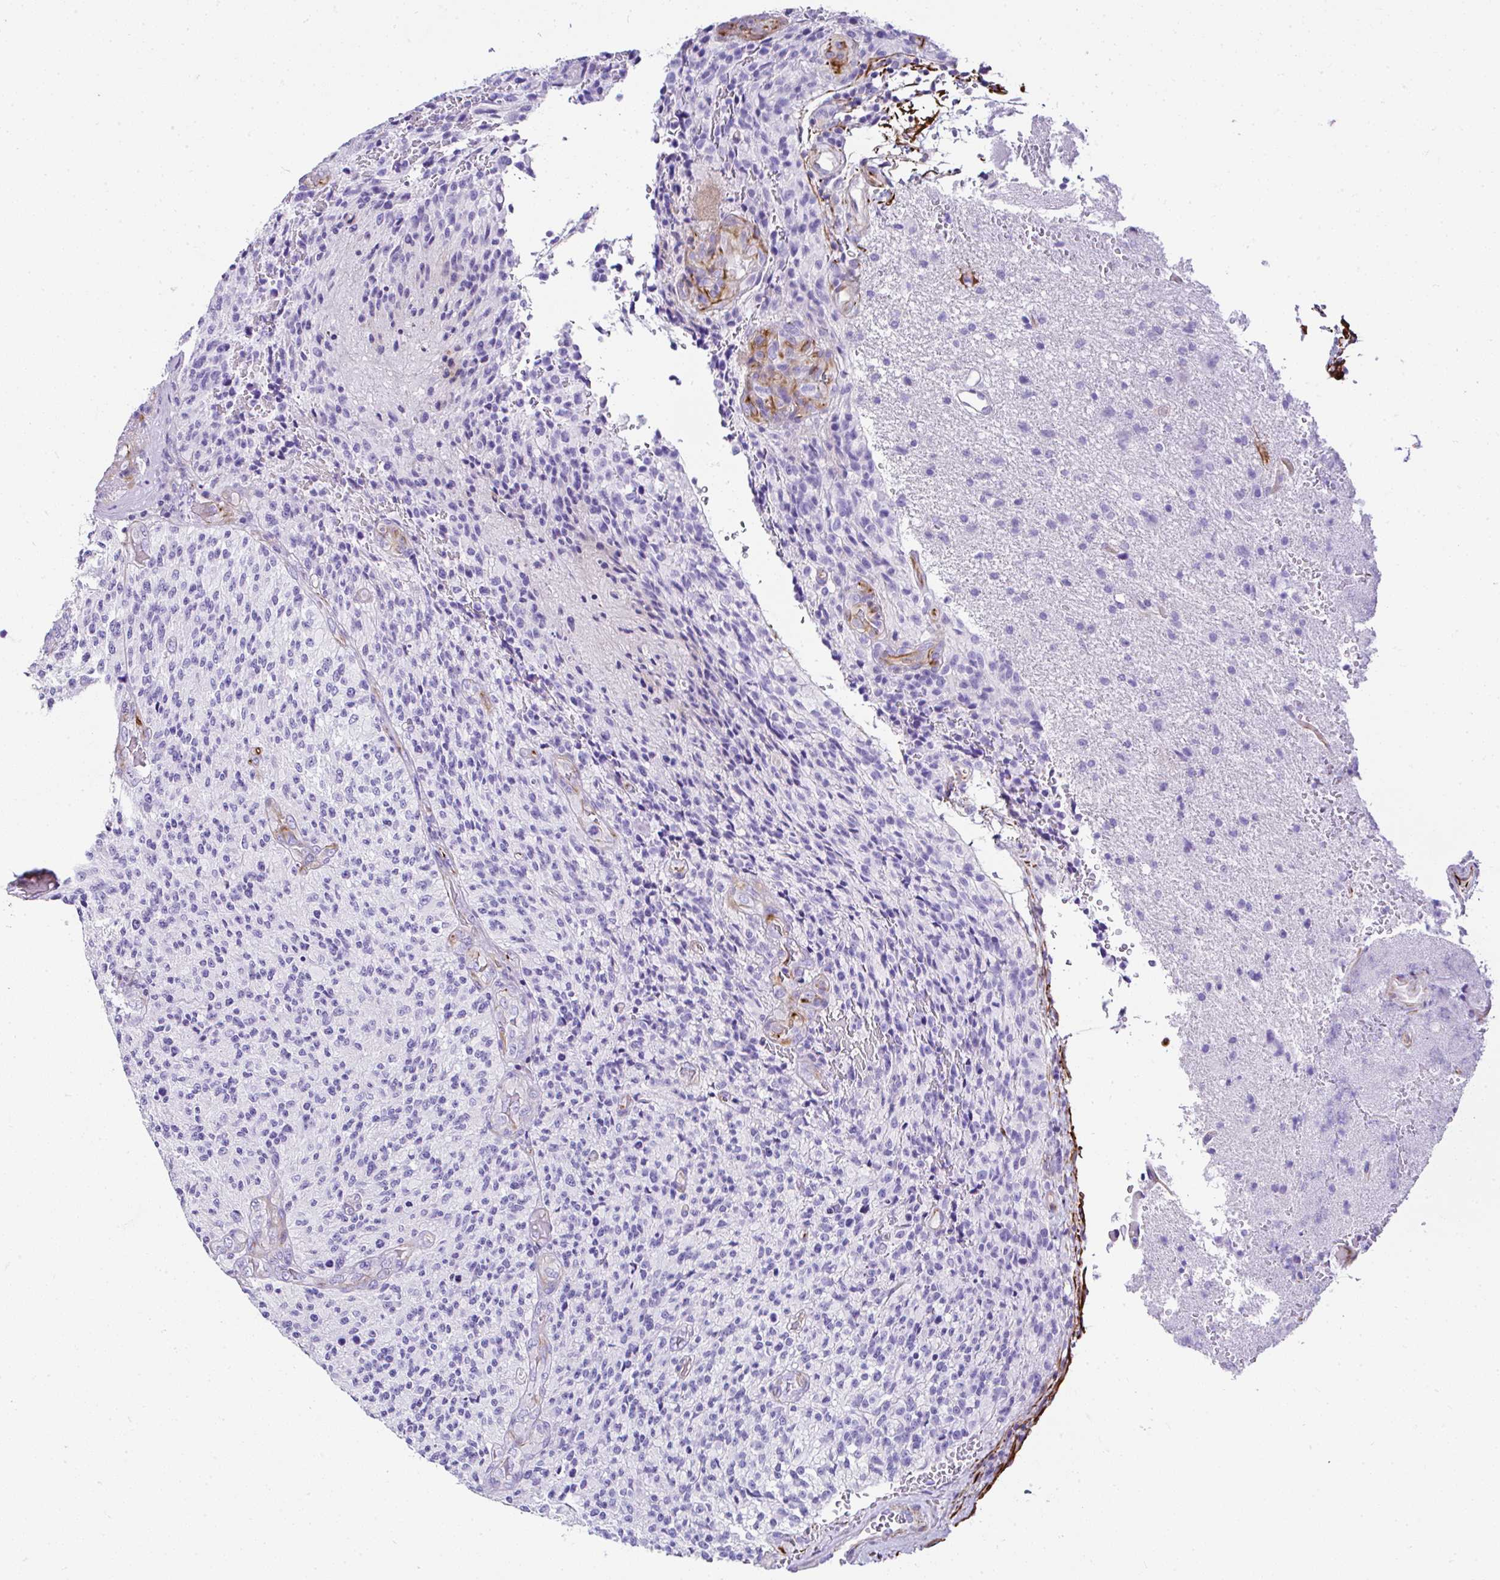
{"staining": {"intensity": "negative", "quantity": "none", "location": "none"}, "tissue": "glioma", "cell_type": "Tumor cells", "image_type": "cancer", "snomed": [{"axis": "morphology", "description": "Normal tissue, NOS"}, {"axis": "morphology", "description": "Glioma, malignant, High grade"}, {"axis": "topography", "description": "Cerebral cortex"}], "caption": "An immunohistochemistry image of glioma is shown. There is no staining in tumor cells of glioma.", "gene": "DEPDC5", "patient": {"sex": "male", "age": 56}}